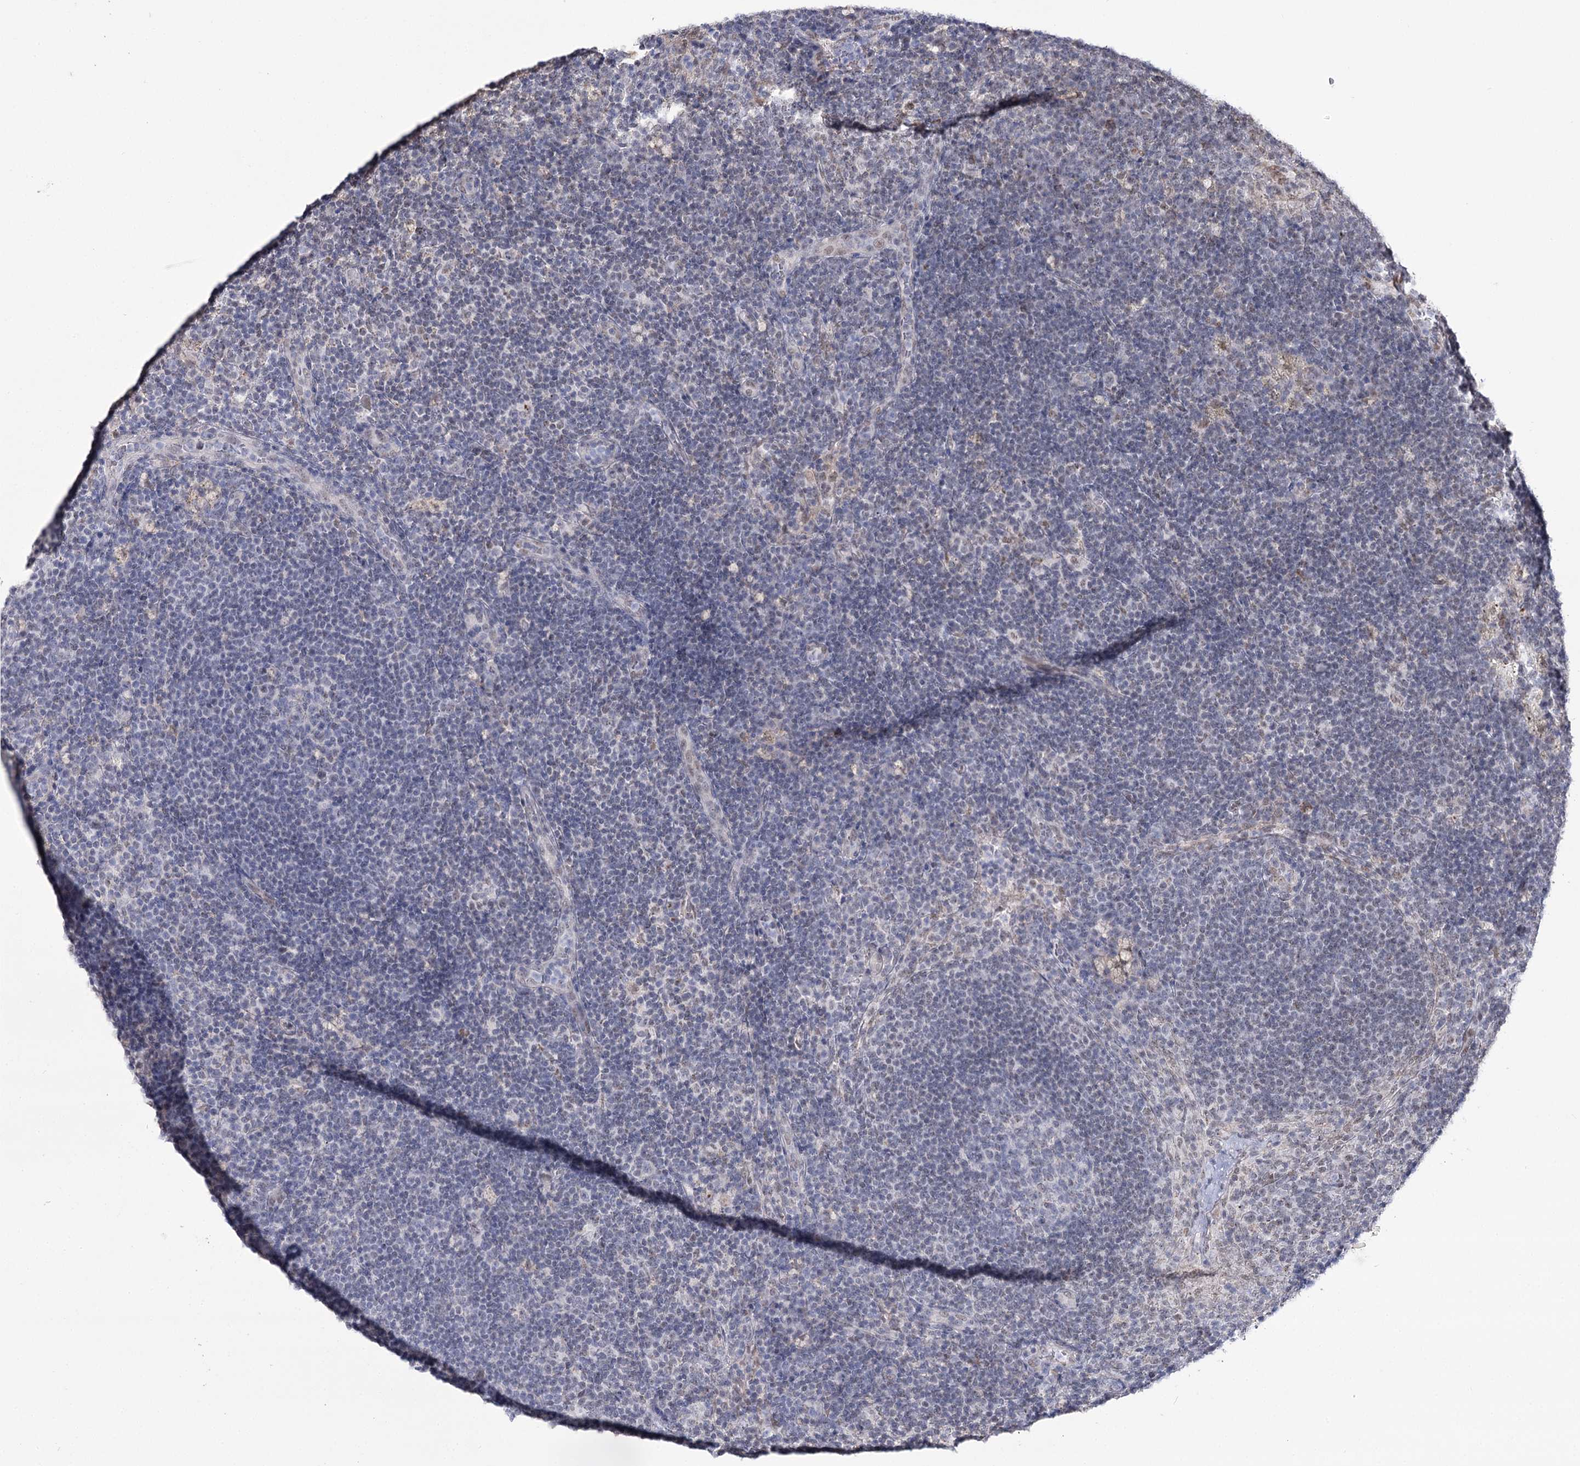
{"staining": {"intensity": "moderate", "quantity": "<25%", "location": "nuclear"}, "tissue": "lymph node", "cell_type": "Germinal center cells", "image_type": "normal", "snomed": [{"axis": "morphology", "description": "Normal tissue, NOS"}, {"axis": "topography", "description": "Lymph node"}], "caption": "This is a photomicrograph of IHC staining of unremarkable lymph node, which shows moderate staining in the nuclear of germinal center cells.", "gene": "VGLL4", "patient": {"sex": "female", "age": 70}}